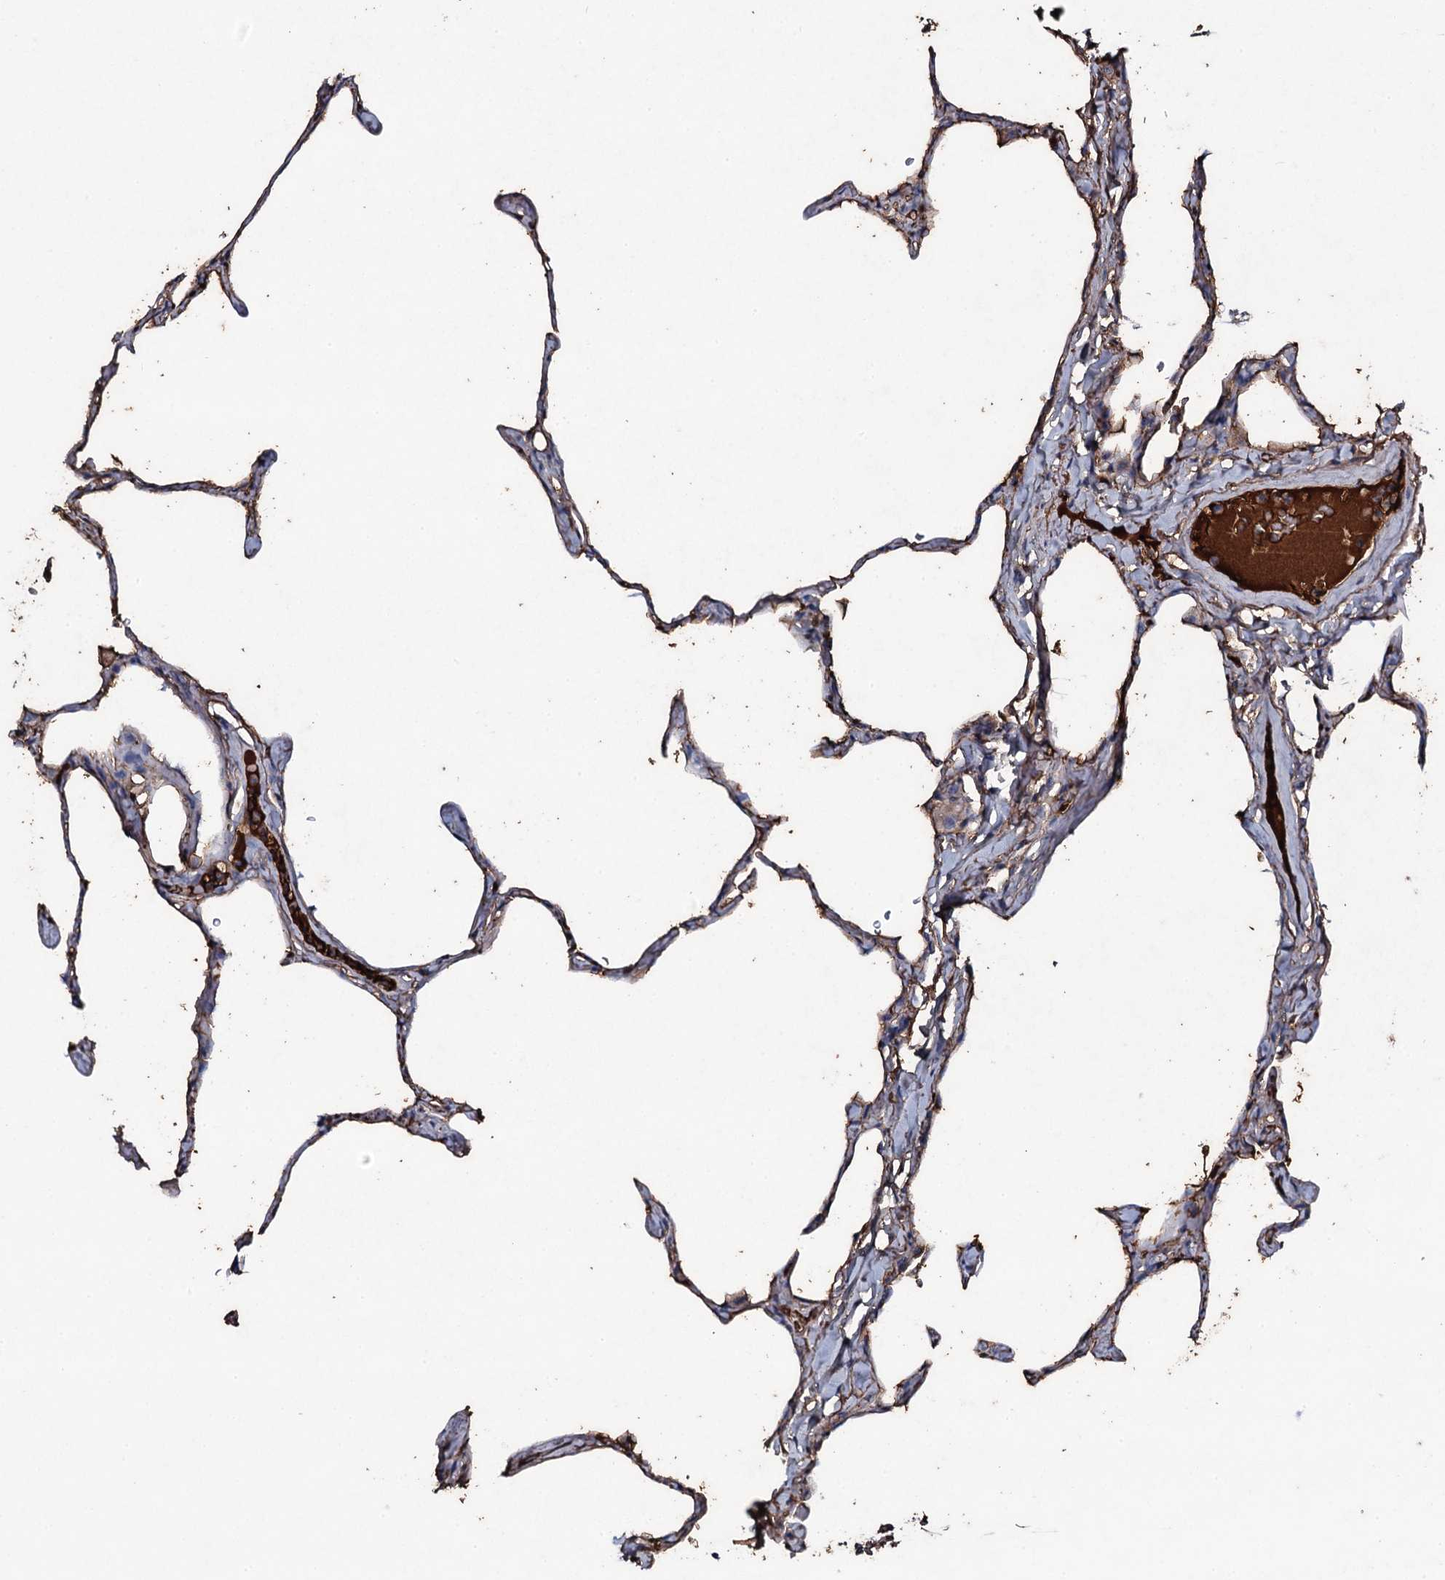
{"staining": {"intensity": "strong", "quantity": "25%-75%", "location": "cytoplasmic/membranous"}, "tissue": "lung", "cell_type": "Alveolar cells", "image_type": "normal", "snomed": [{"axis": "morphology", "description": "Normal tissue, NOS"}, {"axis": "topography", "description": "Lung"}], "caption": "Lung stained with DAB (3,3'-diaminobenzidine) IHC shows high levels of strong cytoplasmic/membranous positivity in approximately 25%-75% of alveolar cells. The staining is performed using DAB brown chromogen to label protein expression. The nuclei are counter-stained blue using hematoxylin.", "gene": "EDN1", "patient": {"sex": "male", "age": 65}}